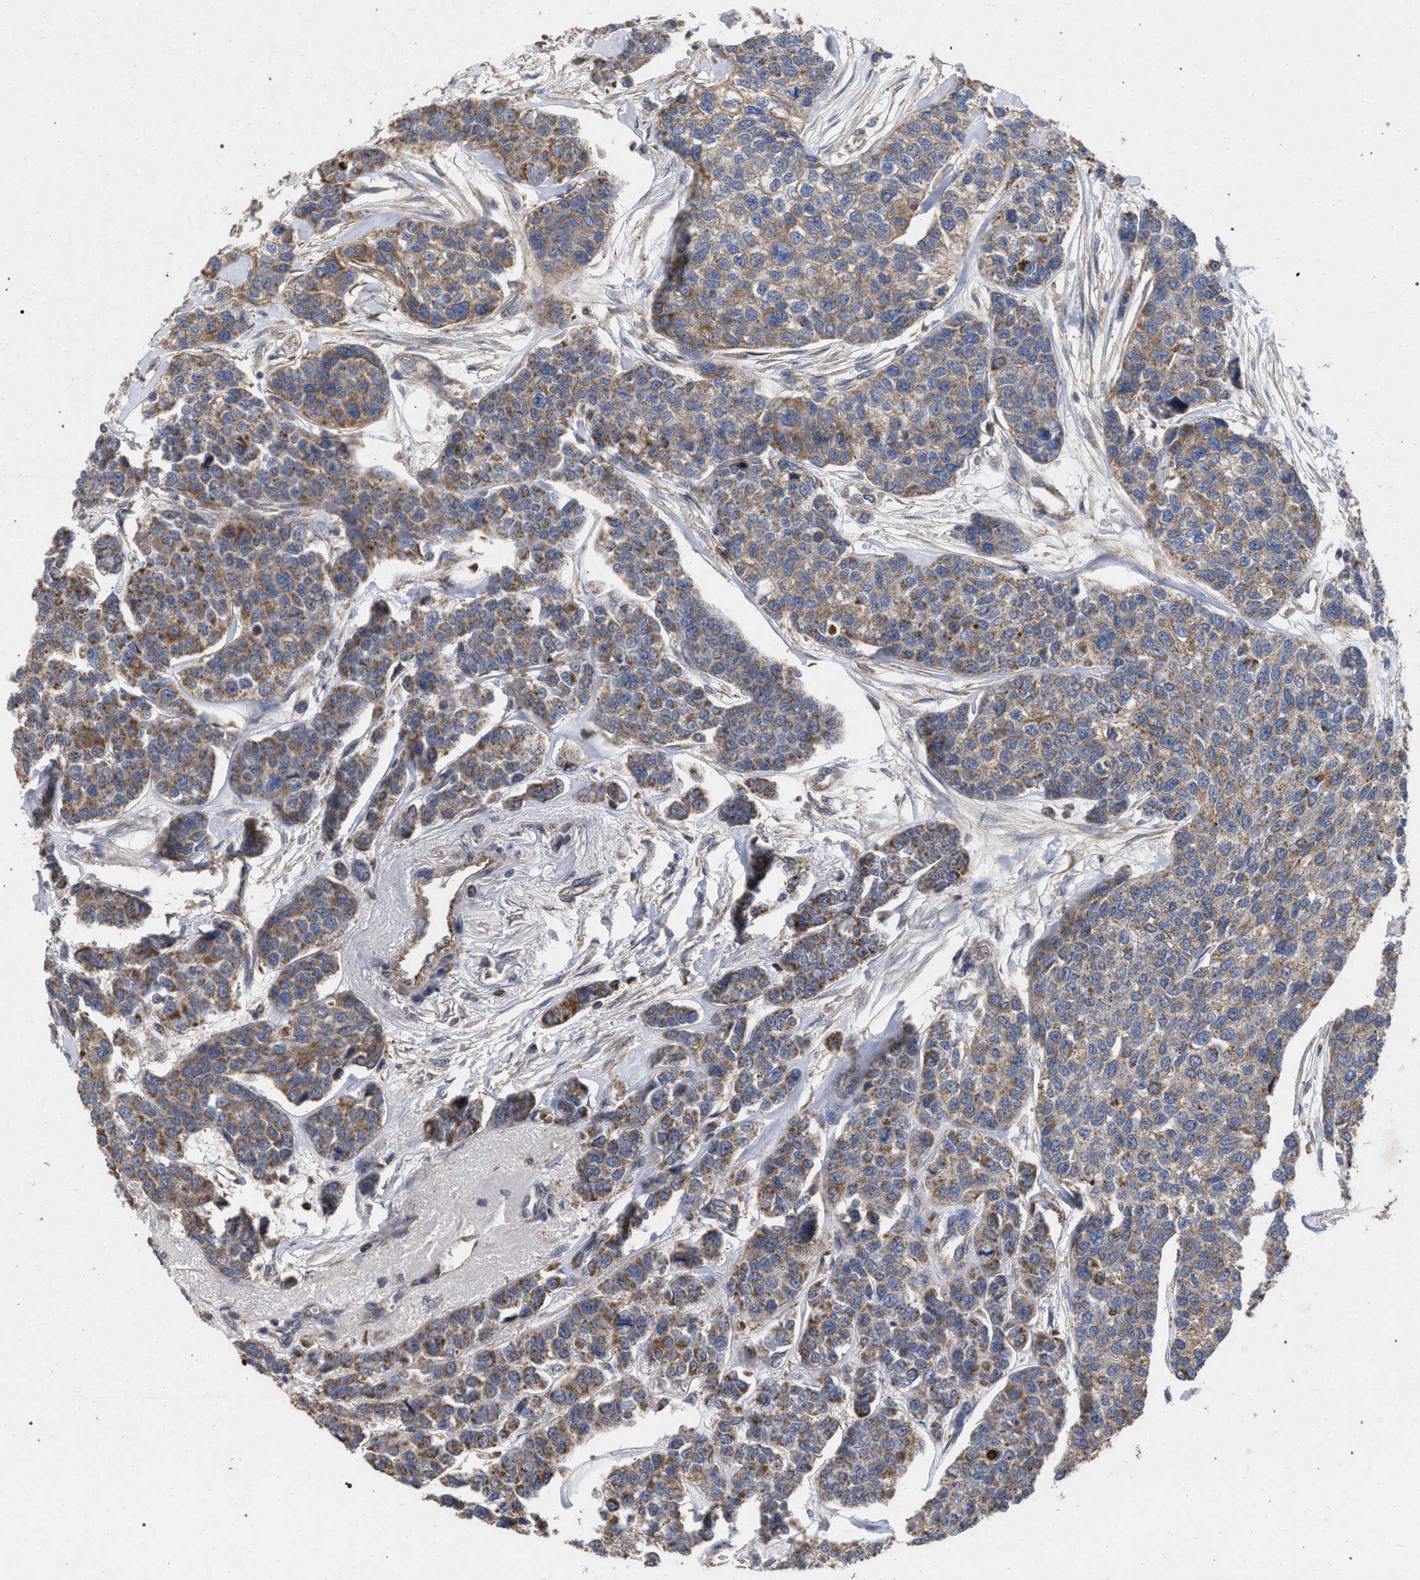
{"staining": {"intensity": "moderate", "quantity": ">75%", "location": "cytoplasmic/membranous"}, "tissue": "breast cancer", "cell_type": "Tumor cells", "image_type": "cancer", "snomed": [{"axis": "morphology", "description": "Duct carcinoma"}, {"axis": "topography", "description": "Breast"}], "caption": "High-magnification brightfield microscopy of breast intraductal carcinoma stained with DAB (brown) and counterstained with hematoxylin (blue). tumor cells exhibit moderate cytoplasmic/membranous expression is appreciated in approximately>75% of cells.", "gene": "BCL2L12", "patient": {"sex": "female", "age": 51}}